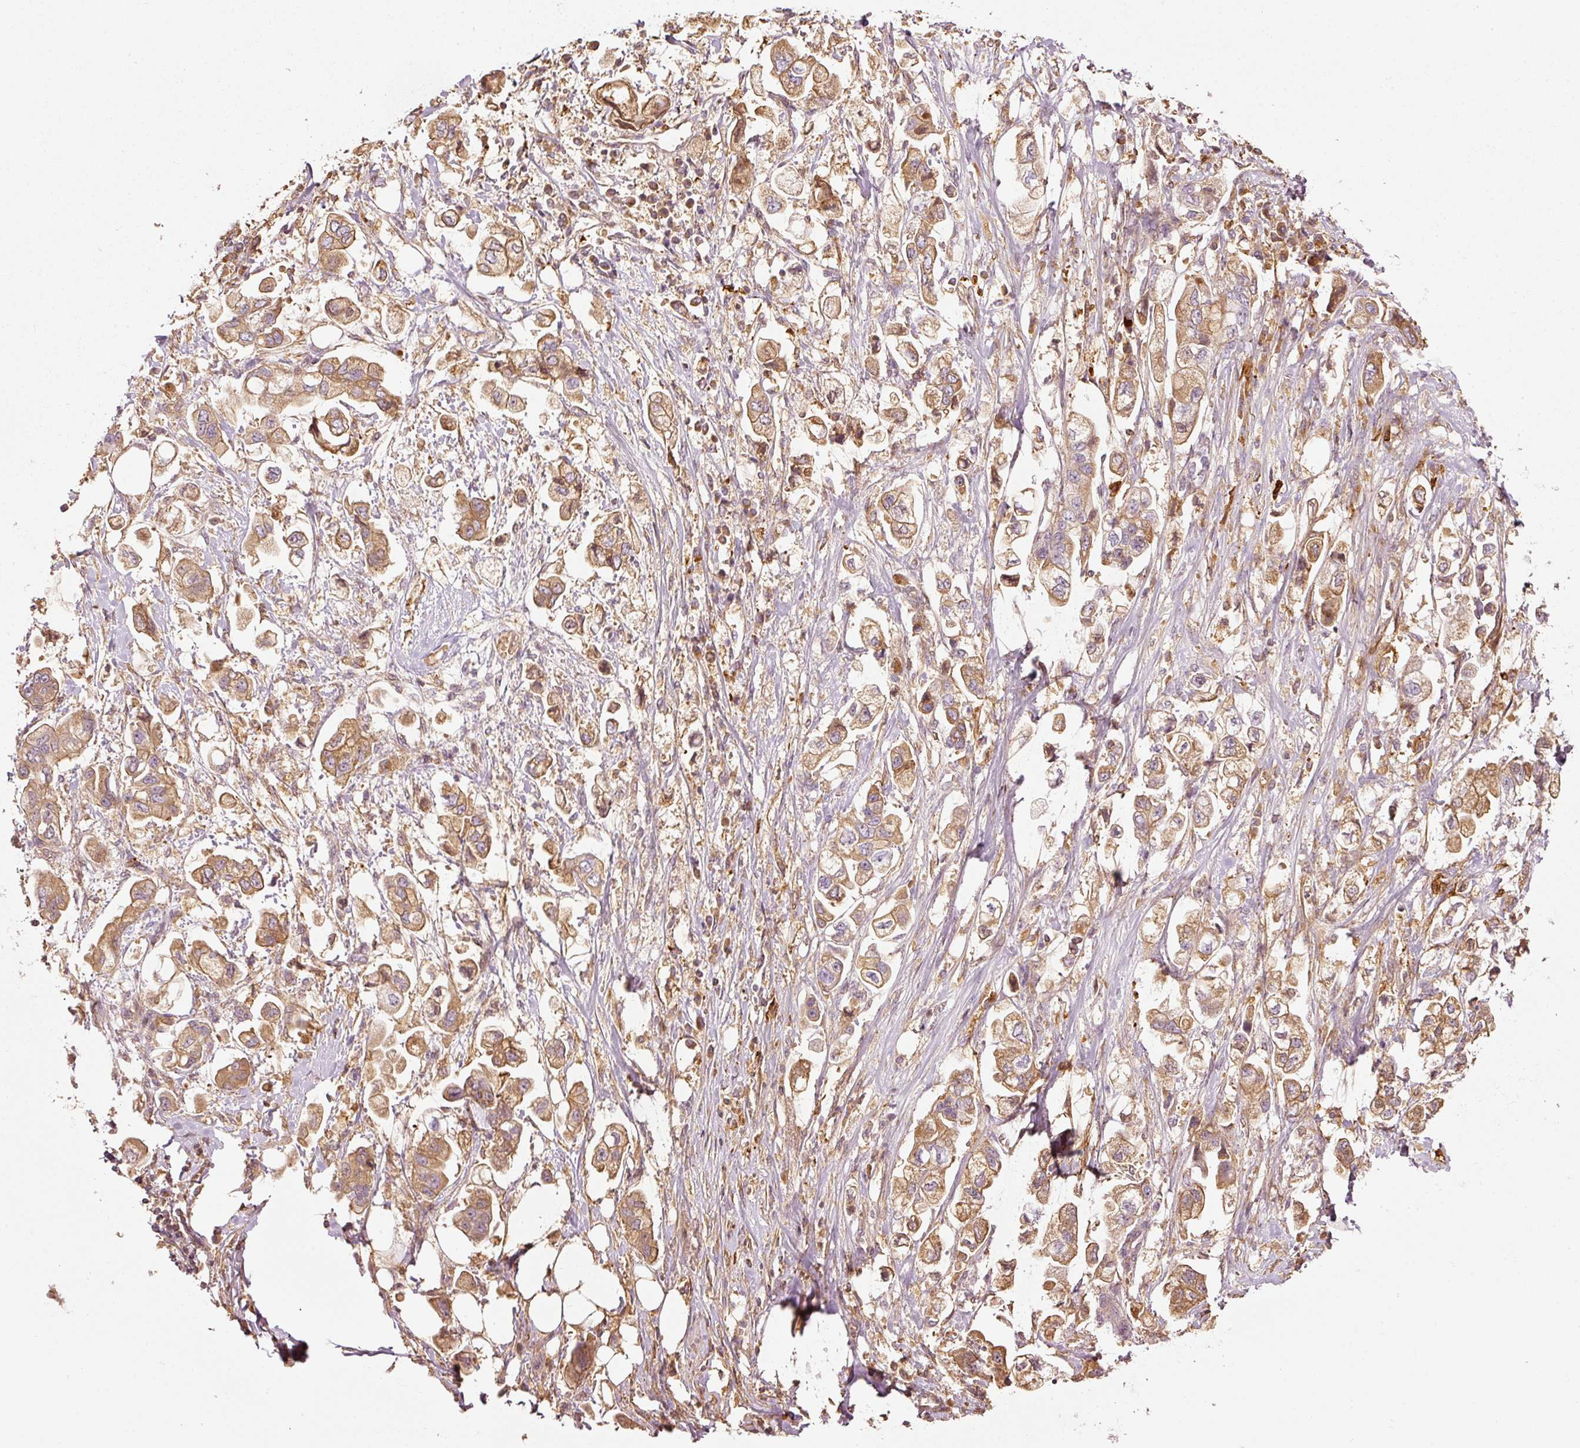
{"staining": {"intensity": "moderate", "quantity": ">75%", "location": "cytoplasmic/membranous"}, "tissue": "stomach cancer", "cell_type": "Tumor cells", "image_type": "cancer", "snomed": [{"axis": "morphology", "description": "Adenocarcinoma, NOS"}, {"axis": "topography", "description": "Stomach"}], "caption": "Tumor cells show medium levels of moderate cytoplasmic/membranous staining in about >75% of cells in stomach cancer. The staining was performed using DAB (3,3'-diaminobenzidine) to visualize the protein expression in brown, while the nuclei were stained in blue with hematoxylin (Magnification: 20x).", "gene": "SERPING1", "patient": {"sex": "male", "age": 62}}